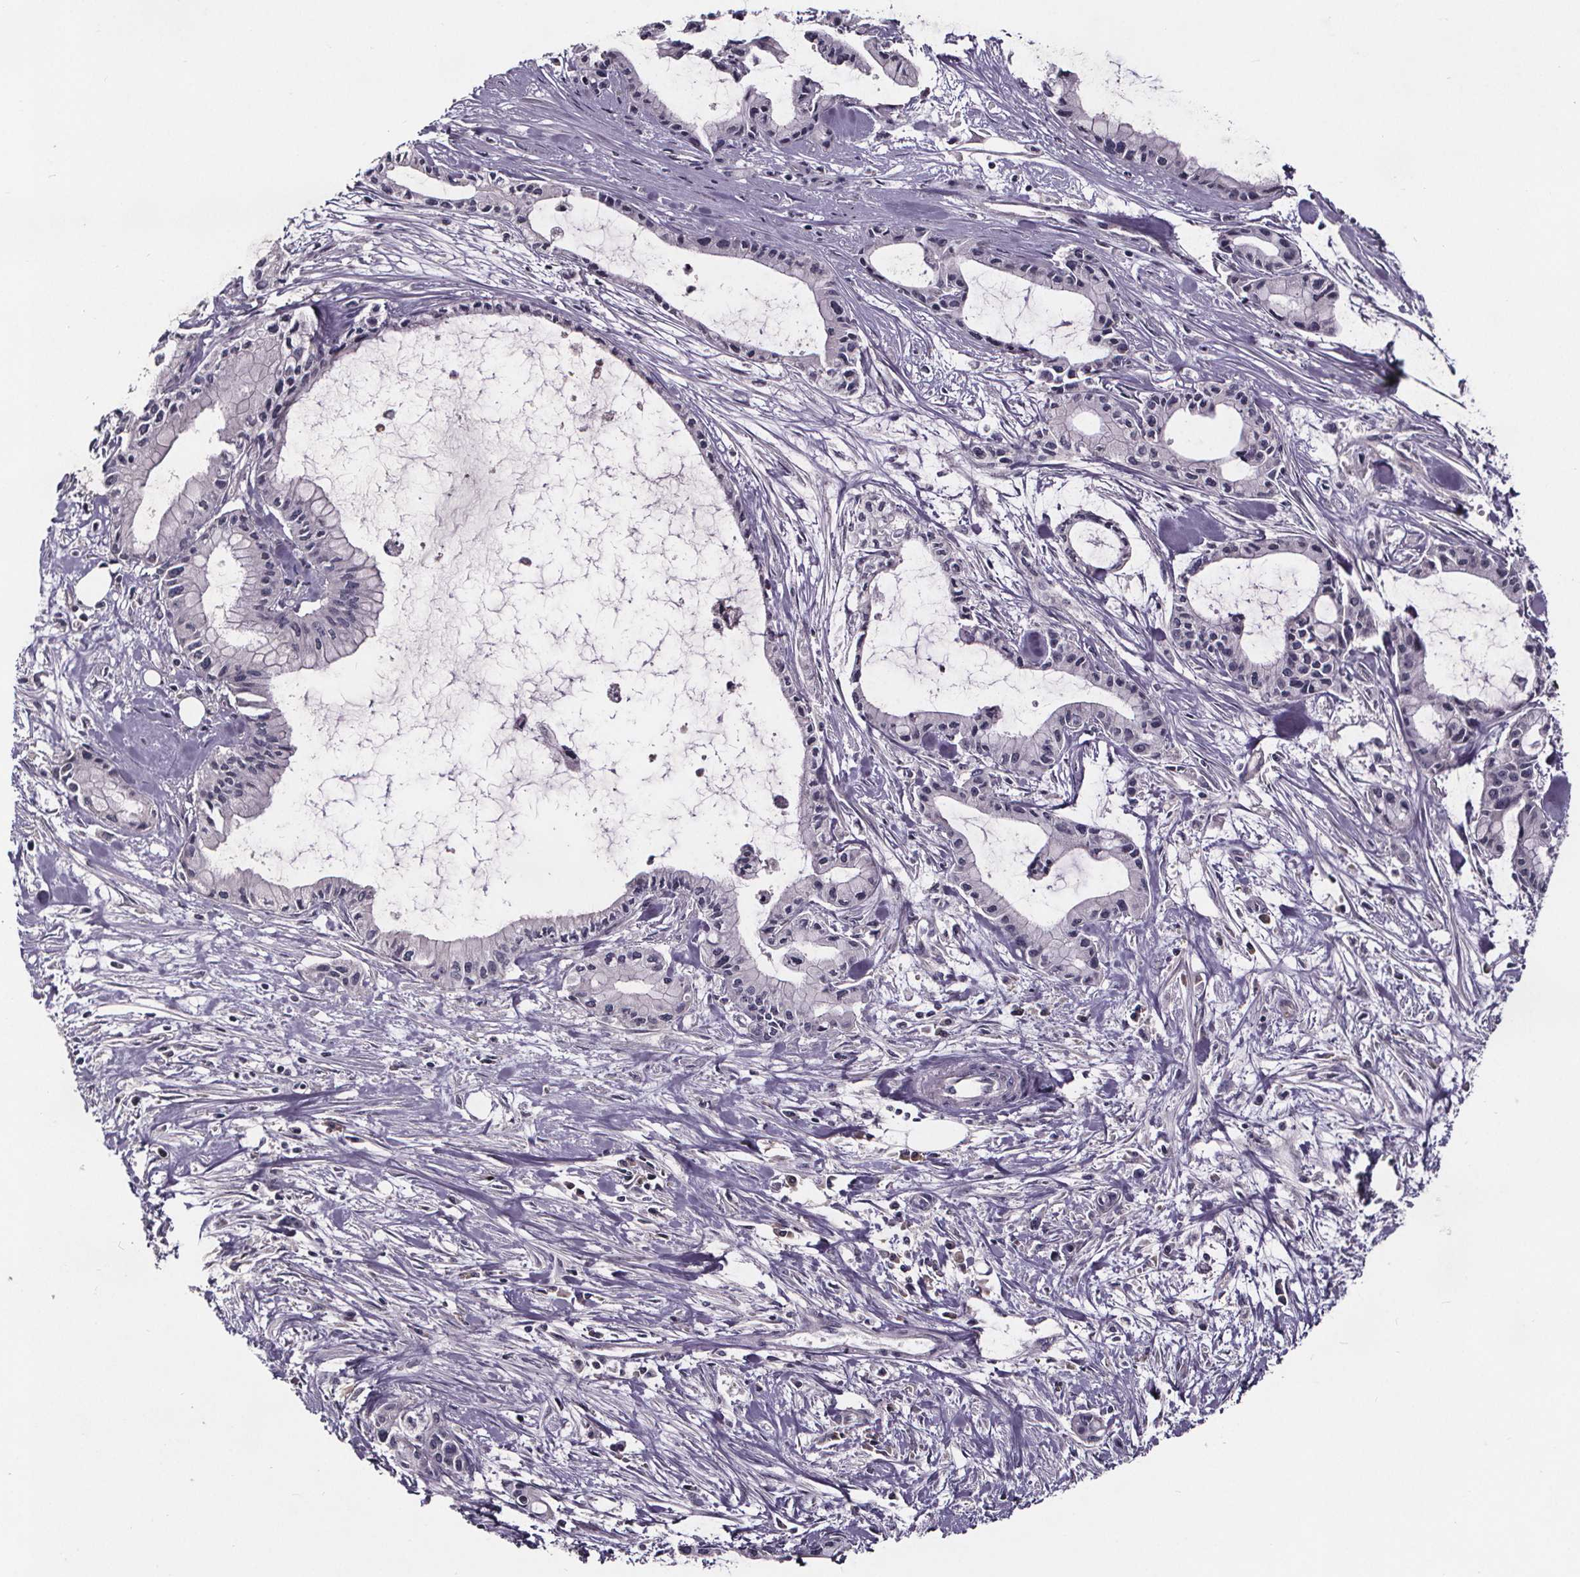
{"staining": {"intensity": "negative", "quantity": "none", "location": "none"}, "tissue": "pancreatic cancer", "cell_type": "Tumor cells", "image_type": "cancer", "snomed": [{"axis": "morphology", "description": "Adenocarcinoma, NOS"}, {"axis": "topography", "description": "Pancreas"}], "caption": "DAB immunohistochemical staining of human adenocarcinoma (pancreatic) reveals no significant expression in tumor cells.", "gene": "NPHP4", "patient": {"sex": "male", "age": 48}}